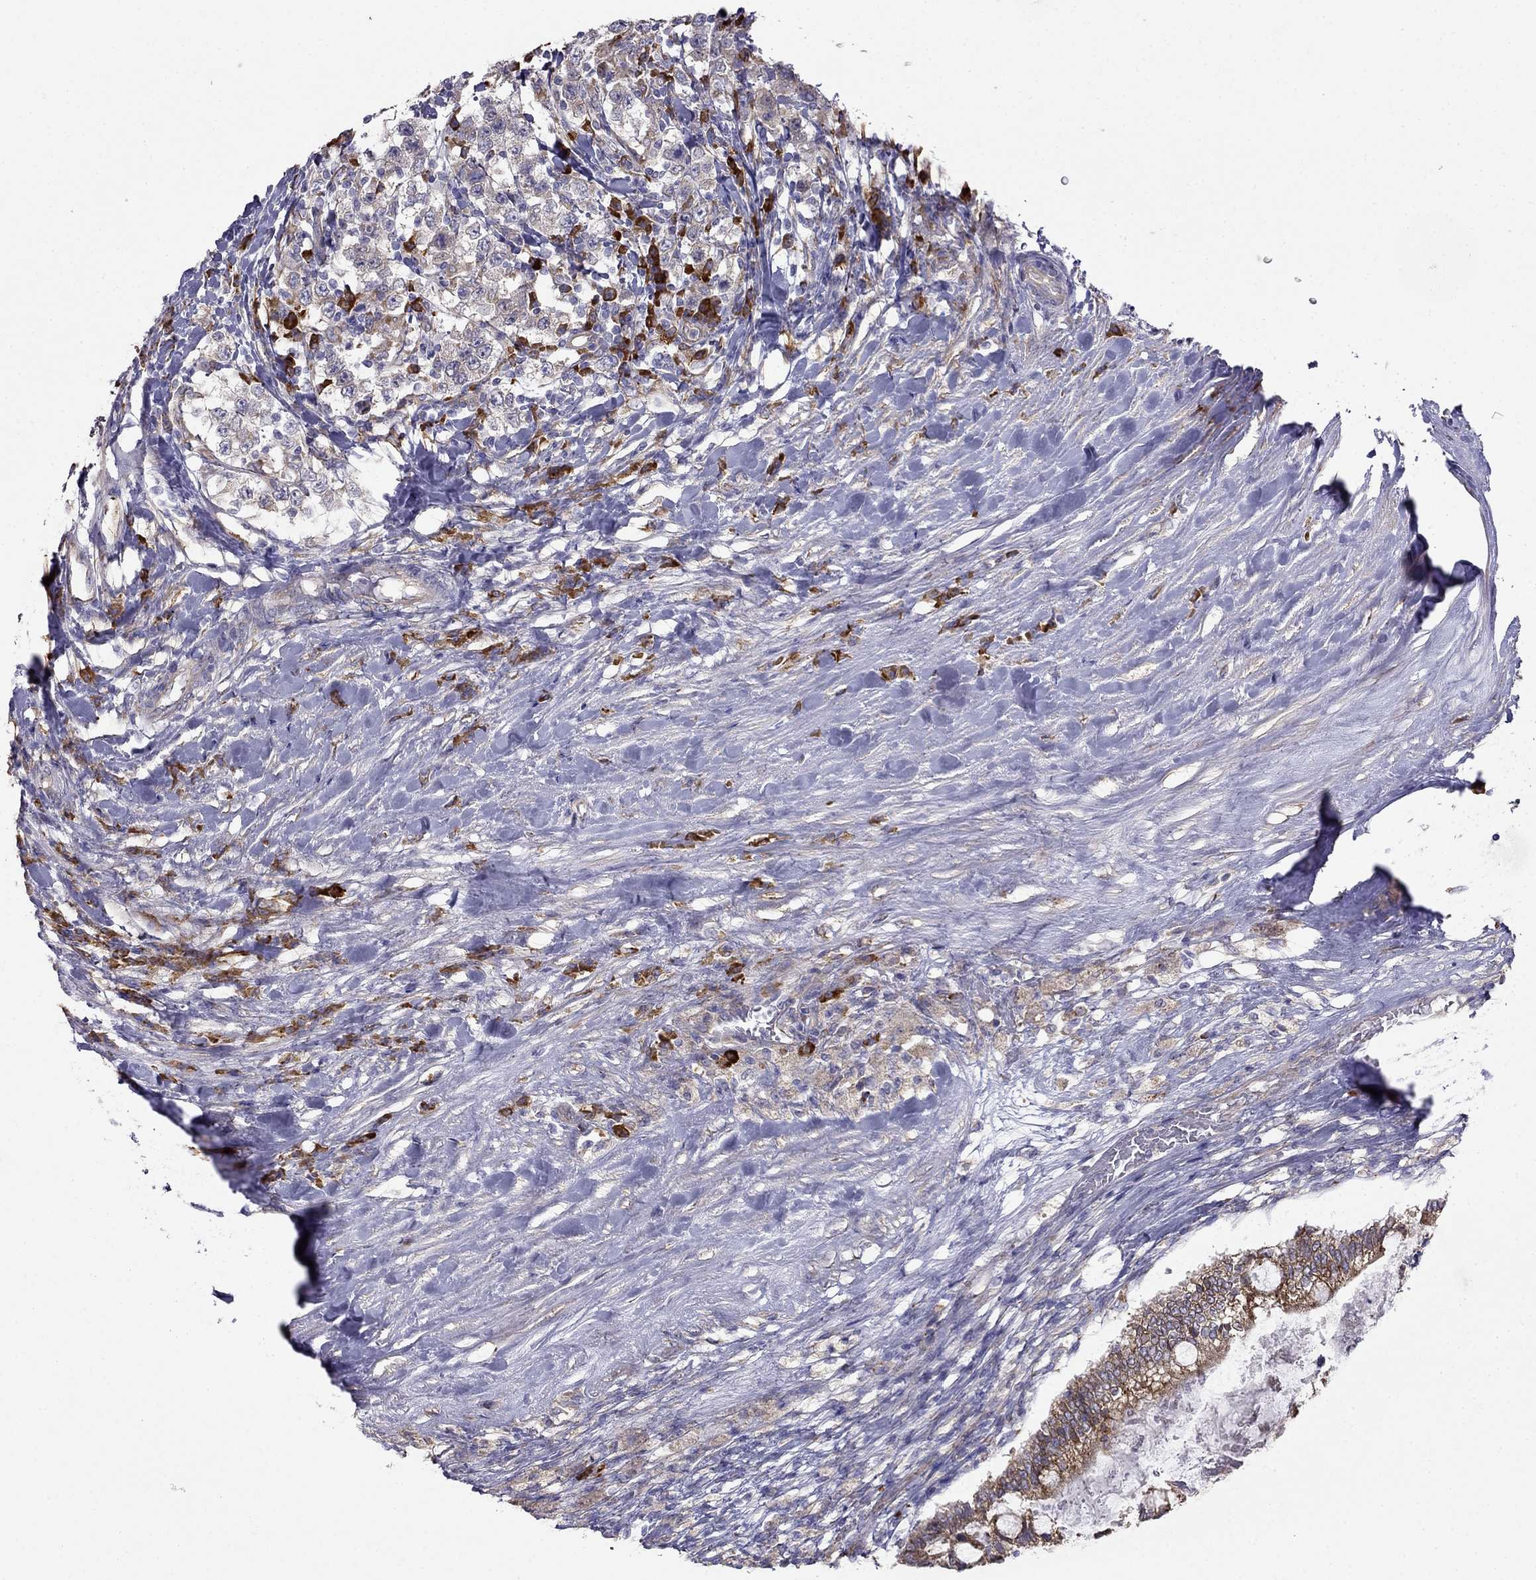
{"staining": {"intensity": "moderate", "quantity": "25%-75%", "location": "cytoplasmic/membranous"}, "tissue": "testis cancer", "cell_type": "Tumor cells", "image_type": "cancer", "snomed": [{"axis": "morphology", "description": "Seminoma, NOS"}, {"axis": "morphology", "description": "Carcinoma, Embryonal, NOS"}, {"axis": "topography", "description": "Testis"}], "caption": "IHC (DAB (3,3'-diaminobenzidine)) staining of testis cancer displays moderate cytoplasmic/membranous protein positivity in about 25%-75% of tumor cells.", "gene": "LONRF2", "patient": {"sex": "male", "age": 41}}